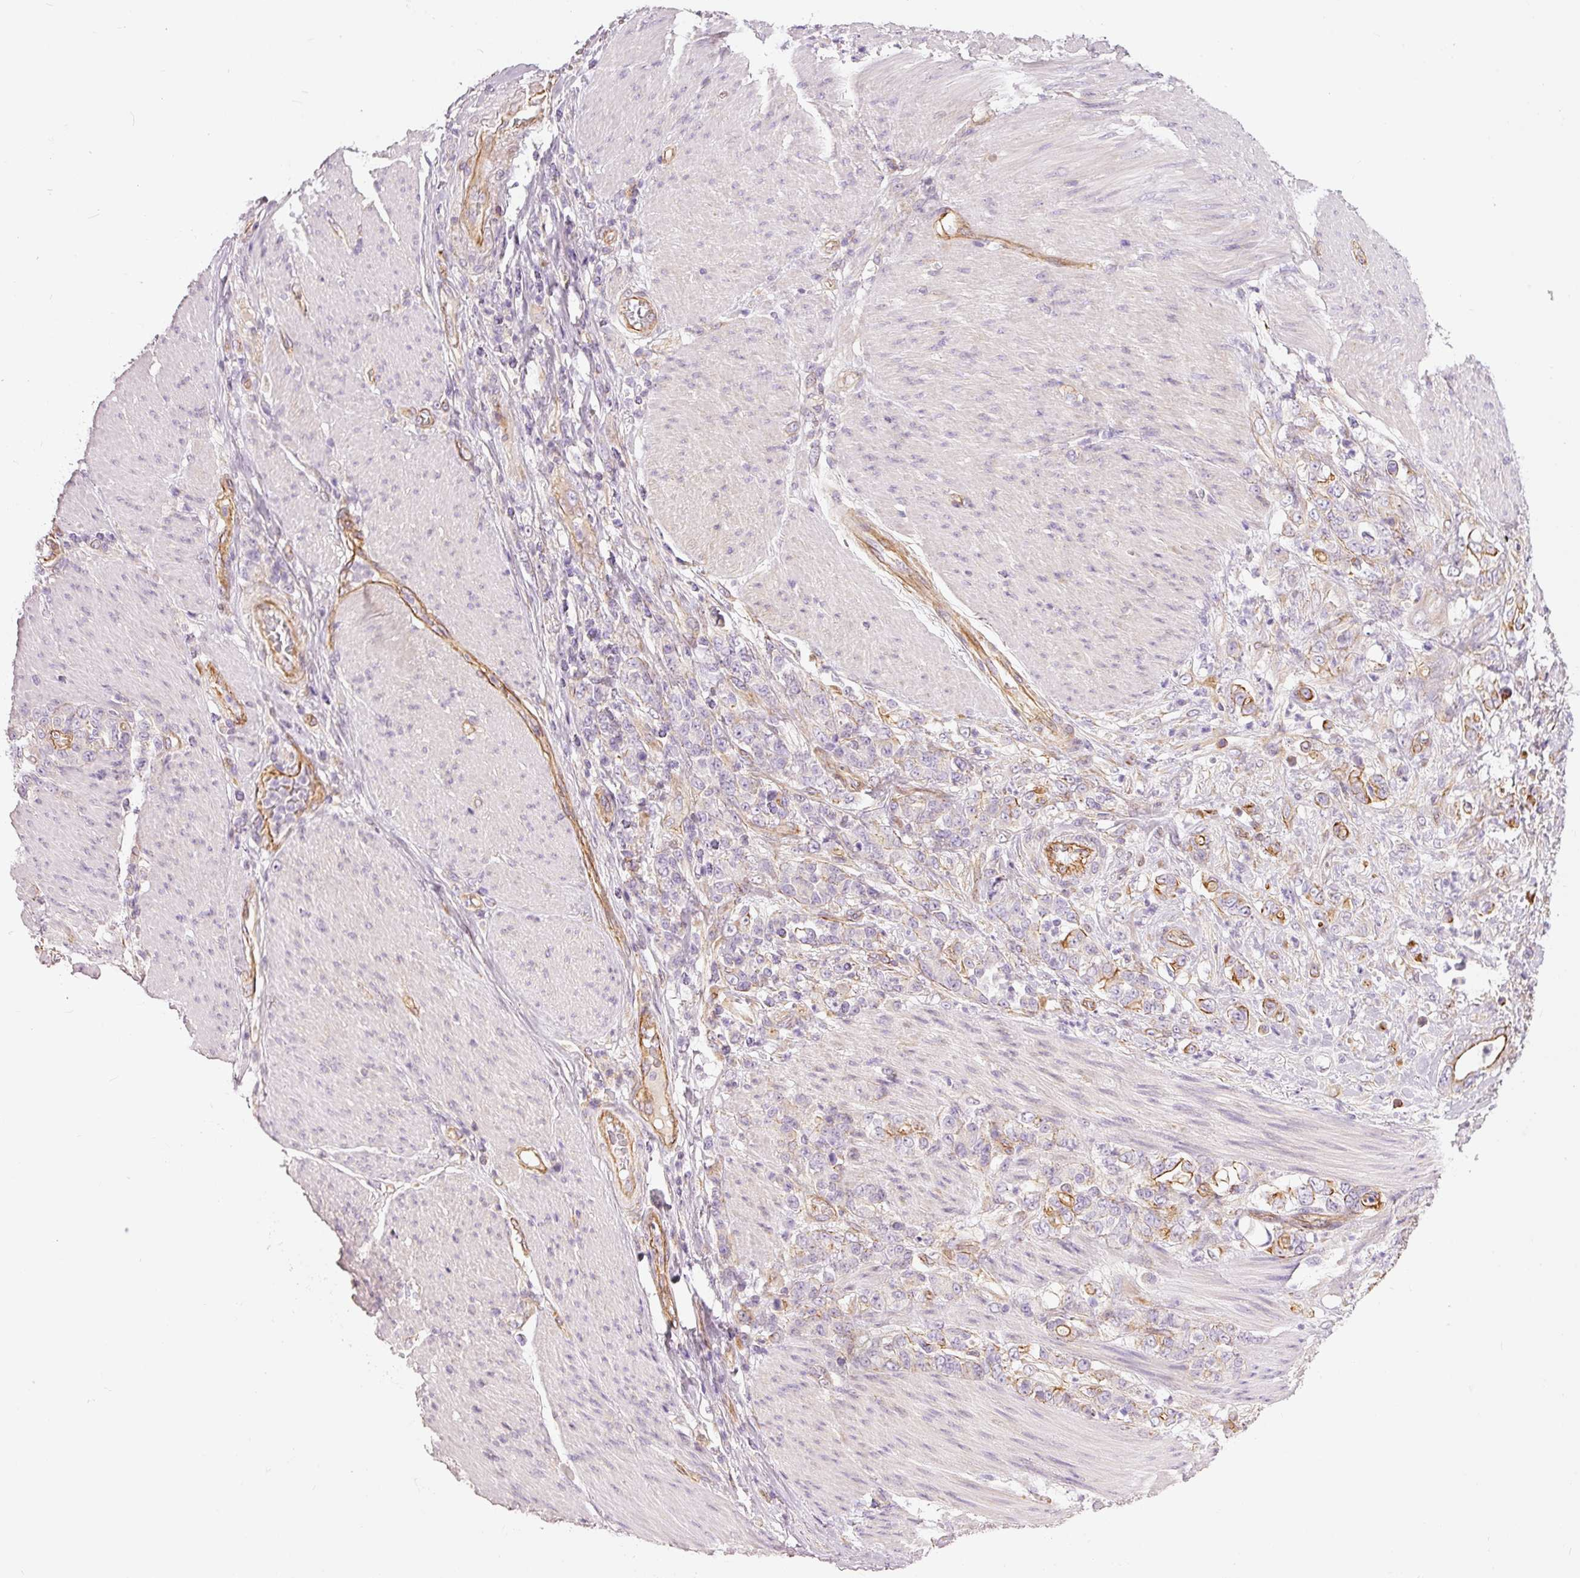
{"staining": {"intensity": "moderate", "quantity": "25%-75%", "location": "cytoplasmic/membranous"}, "tissue": "stomach cancer", "cell_type": "Tumor cells", "image_type": "cancer", "snomed": [{"axis": "morphology", "description": "Adenocarcinoma, NOS"}, {"axis": "topography", "description": "Stomach"}], "caption": "Moderate cytoplasmic/membranous protein positivity is present in approximately 25%-75% of tumor cells in adenocarcinoma (stomach).", "gene": "OSR2", "patient": {"sex": "female", "age": 79}}